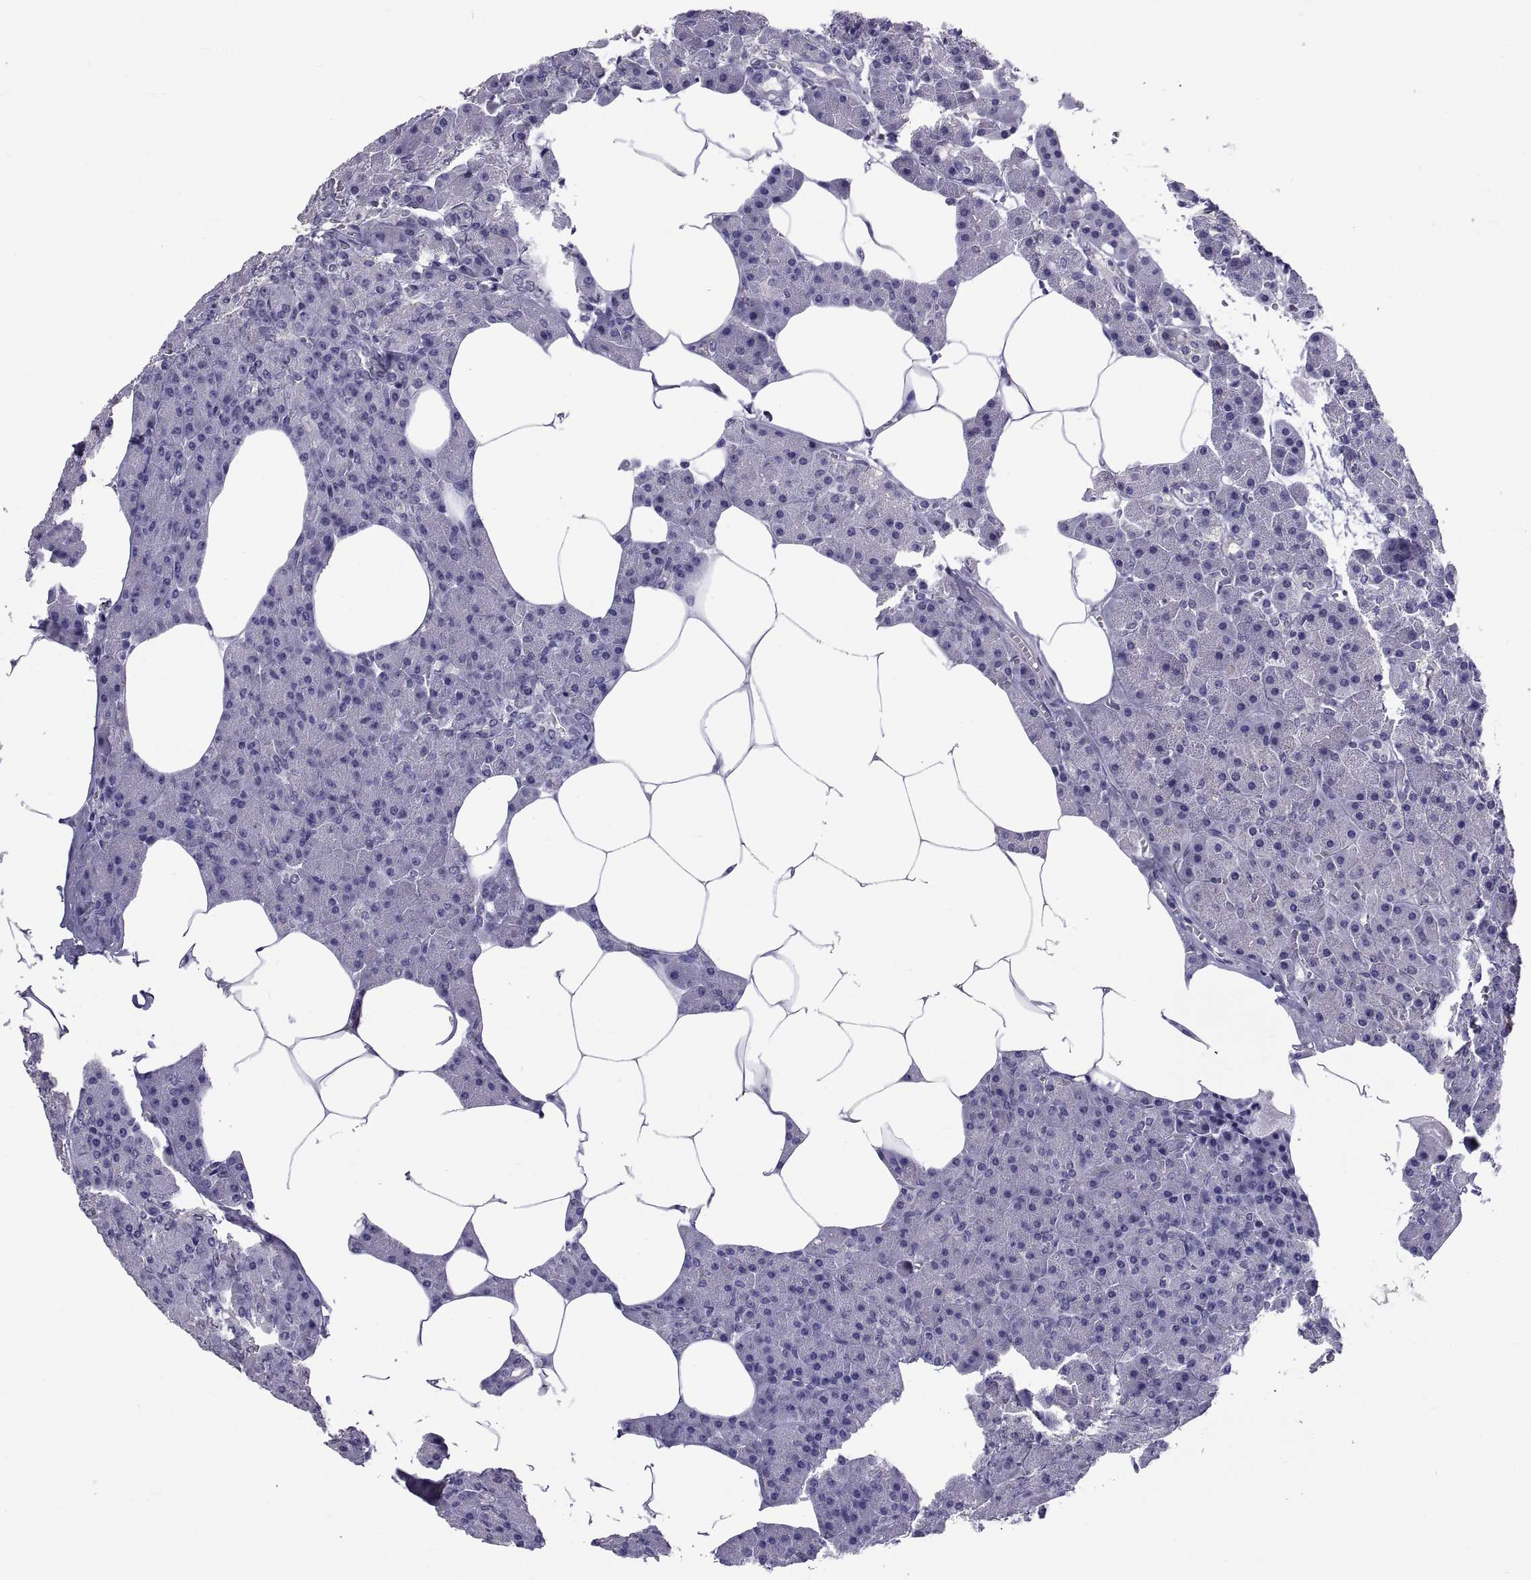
{"staining": {"intensity": "negative", "quantity": "none", "location": "none"}, "tissue": "pancreas", "cell_type": "Exocrine glandular cells", "image_type": "normal", "snomed": [{"axis": "morphology", "description": "Normal tissue, NOS"}, {"axis": "topography", "description": "Pancreas"}], "caption": "Immunohistochemical staining of unremarkable human pancreas shows no significant staining in exocrine glandular cells. (DAB (3,3'-diaminobenzidine) immunohistochemistry, high magnification).", "gene": "TGFBR3L", "patient": {"sex": "female", "age": 45}}